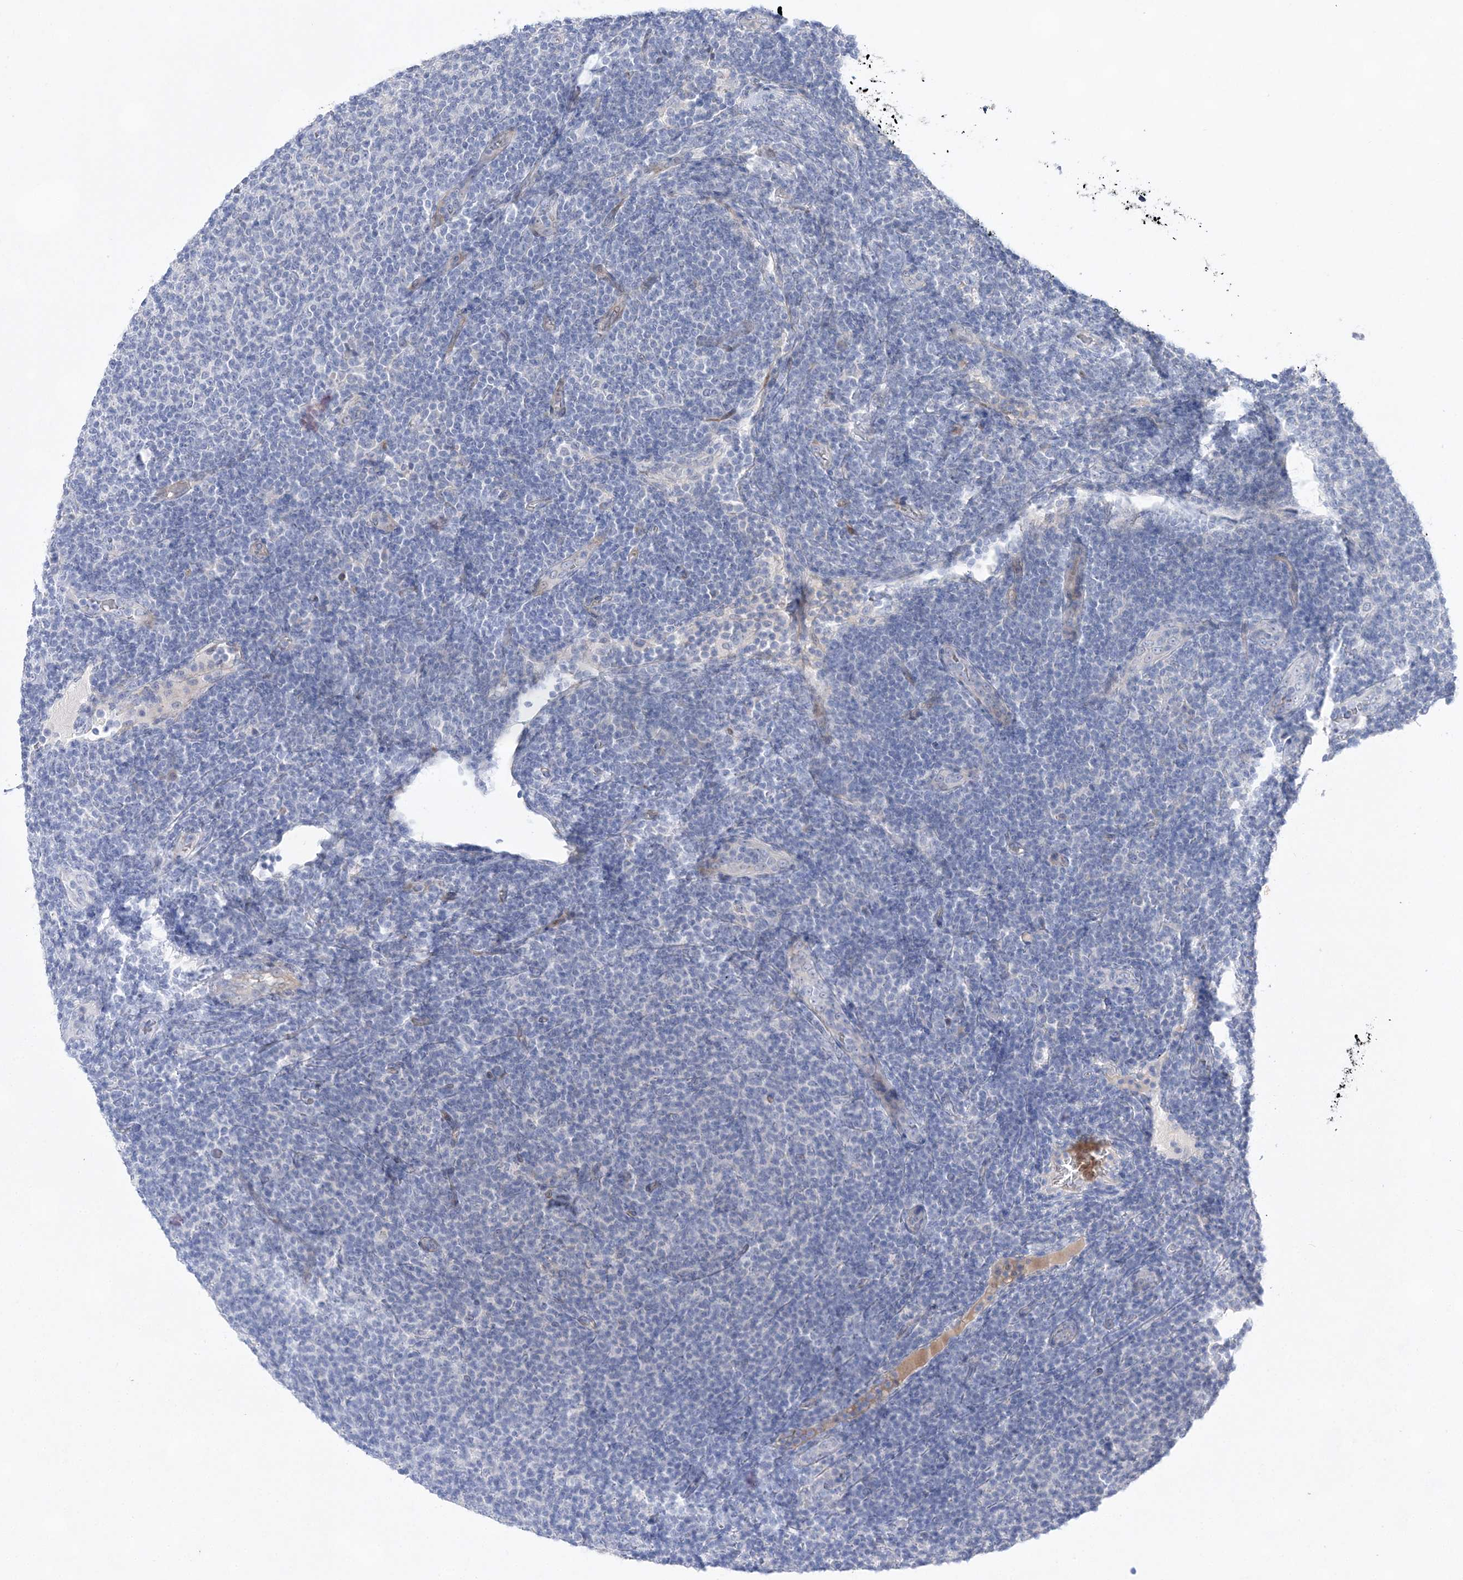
{"staining": {"intensity": "negative", "quantity": "none", "location": "none"}, "tissue": "lymphoma", "cell_type": "Tumor cells", "image_type": "cancer", "snomed": [{"axis": "morphology", "description": "Malignant lymphoma, non-Hodgkin's type, Low grade"}, {"axis": "topography", "description": "Lymph node"}], "caption": "Immunohistochemistry (IHC) micrograph of neoplastic tissue: human malignant lymphoma, non-Hodgkin's type (low-grade) stained with DAB (3,3'-diaminobenzidine) reveals no significant protein positivity in tumor cells.", "gene": "TMEM132B", "patient": {"sex": "male", "age": 66}}